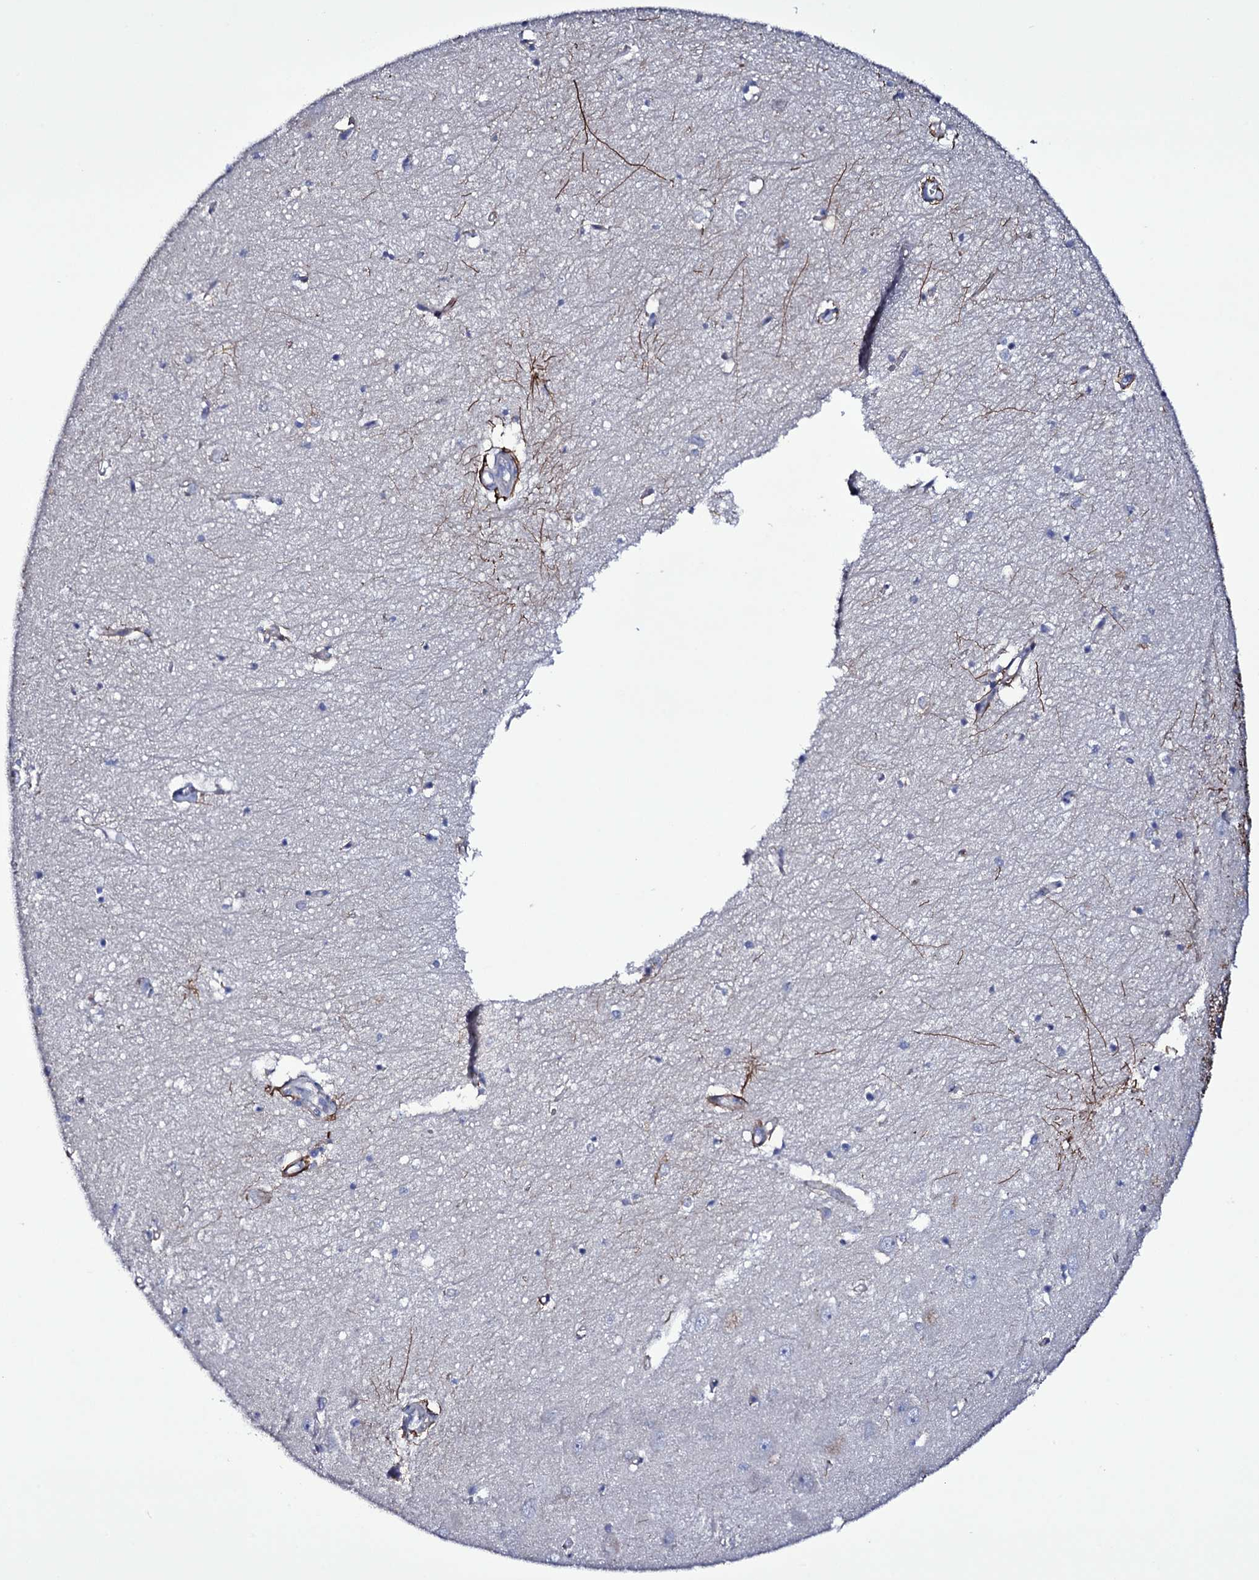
{"staining": {"intensity": "moderate", "quantity": "<25%", "location": "cytoplasmic/membranous"}, "tissue": "hippocampus", "cell_type": "Glial cells", "image_type": "normal", "snomed": [{"axis": "morphology", "description": "Normal tissue, NOS"}, {"axis": "topography", "description": "Hippocampus"}], "caption": "An image of hippocampus stained for a protein demonstrates moderate cytoplasmic/membranous brown staining in glial cells.", "gene": "BCL2L14", "patient": {"sex": "female", "age": 64}}